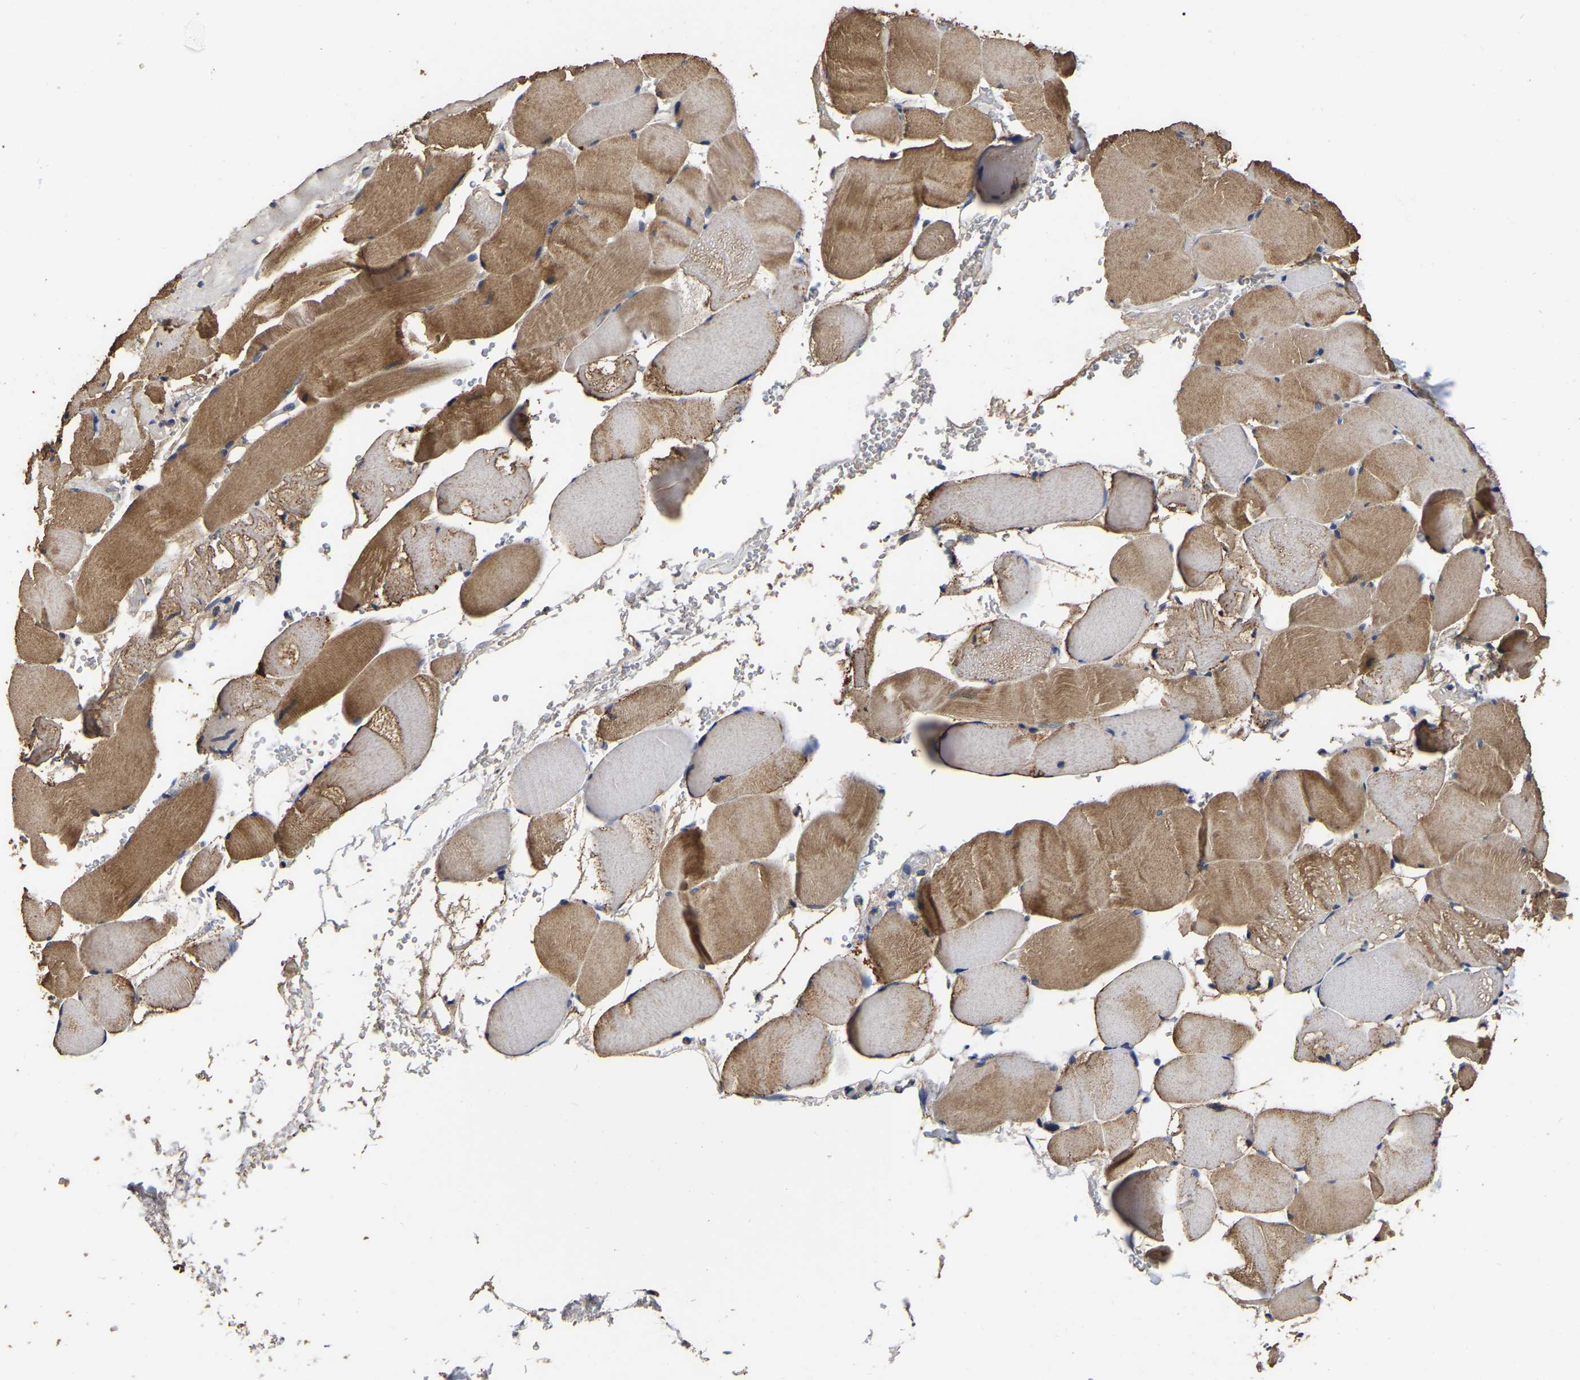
{"staining": {"intensity": "moderate", "quantity": ">75%", "location": "cytoplasmic/membranous"}, "tissue": "skeletal muscle", "cell_type": "Myocytes", "image_type": "normal", "snomed": [{"axis": "morphology", "description": "Normal tissue, NOS"}, {"axis": "topography", "description": "Skeletal muscle"}], "caption": "About >75% of myocytes in benign human skeletal muscle display moderate cytoplasmic/membranous protein expression as visualized by brown immunohistochemical staining.", "gene": "STK32C", "patient": {"sex": "male", "age": 62}}